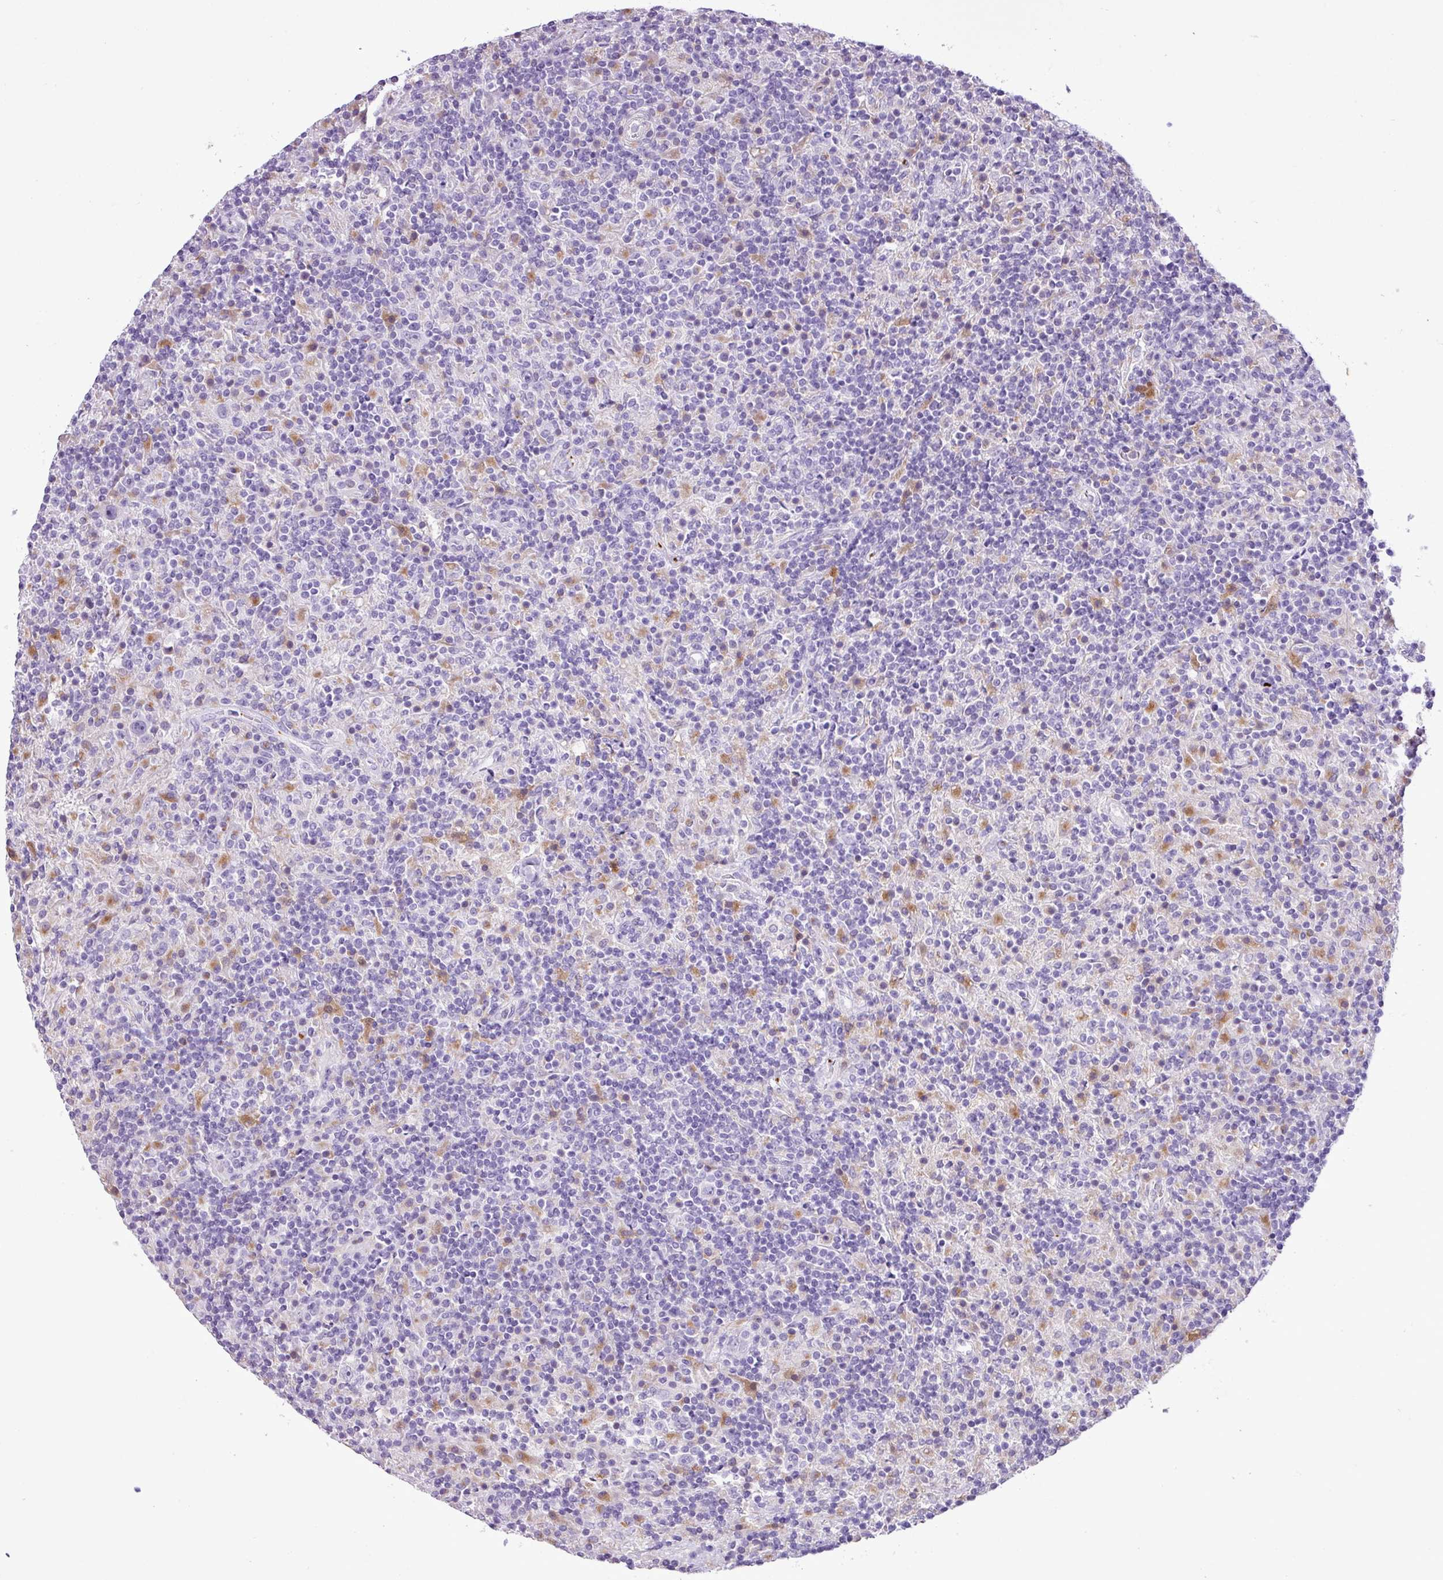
{"staining": {"intensity": "negative", "quantity": "none", "location": "none"}, "tissue": "lymphoma", "cell_type": "Tumor cells", "image_type": "cancer", "snomed": [{"axis": "morphology", "description": "Hodgkin's disease, NOS"}, {"axis": "topography", "description": "Lymph node"}], "caption": "The image displays no significant expression in tumor cells of lymphoma.", "gene": "TMEM200C", "patient": {"sex": "male", "age": 70}}